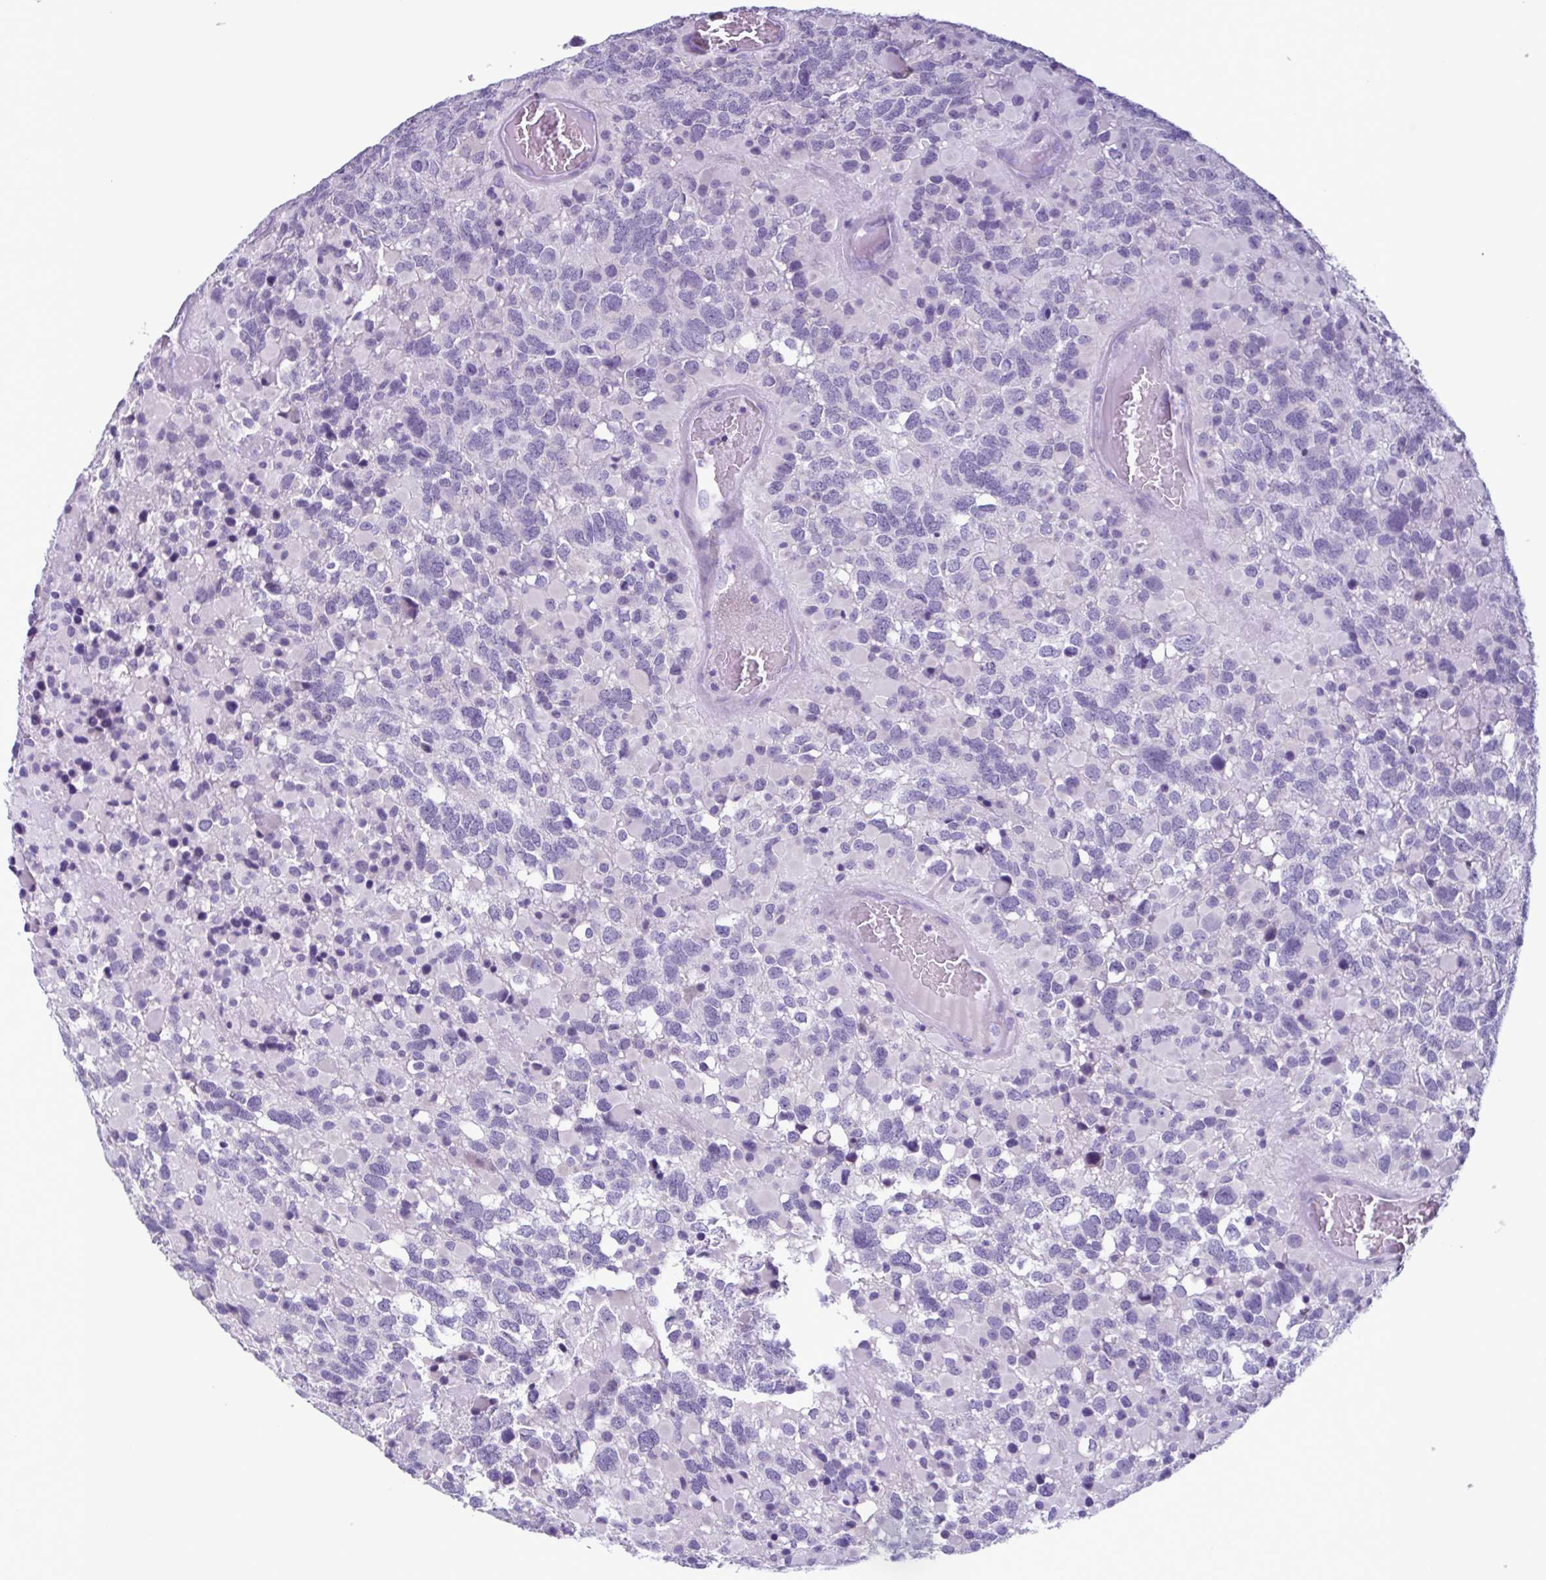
{"staining": {"intensity": "negative", "quantity": "none", "location": "none"}, "tissue": "glioma", "cell_type": "Tumor cells", "image_type": "cancer", "snomed": [{"axis": "morphology", "description": "Glioma, malignant, High grade"}, {"axis": "topography", "description": "Brain"}], "caption": "An immunohistochemistry micrograph of high-grade glioma (malignant) is shown. There is no staining in tumor cells of high-grade glioma (malignant).", "gene": "INAFM1", "patient": {"sex": "female", "age": 40}}